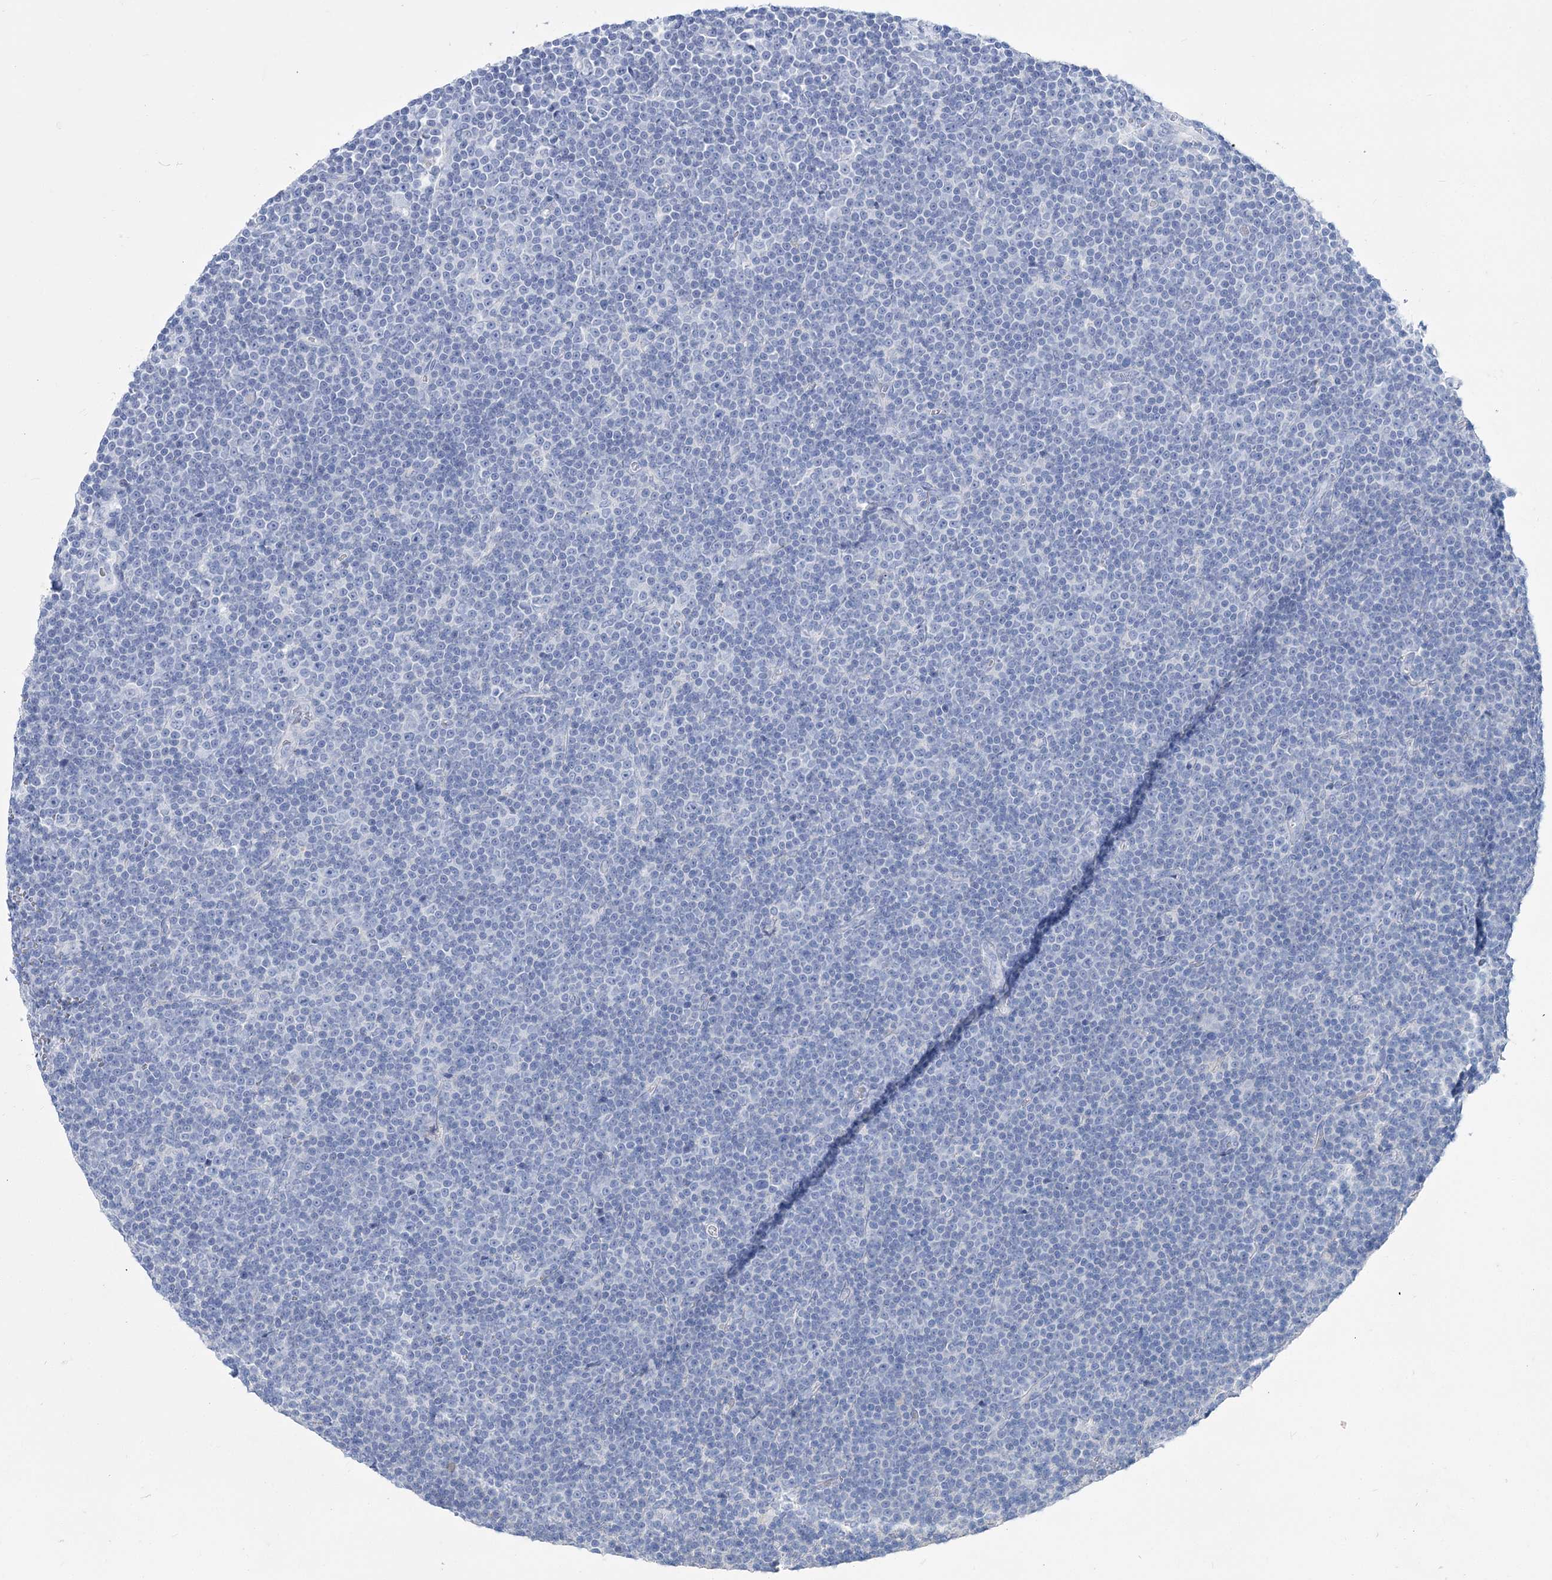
{"staining": {"intensity": "negative", "quantity": "none", "location": "none"}, "tissue": "lymphoma", "cell_type": "Tumor cells", "image_type": "cancer", "snomed": [{"axis": "morphology", "description": "Malignant lymphoma, non-Hodgkin's type, Low grade"}, {"axis": "topography", "description": "Lymph node"}], "caption": "Photomicrograph shows no significant protein expression in tumor cells of low-grade malignant lymphoma, non-Hodgkin's type.", "gene": "PCDHA1", "patient": {"sex": "female", "age": 67}}